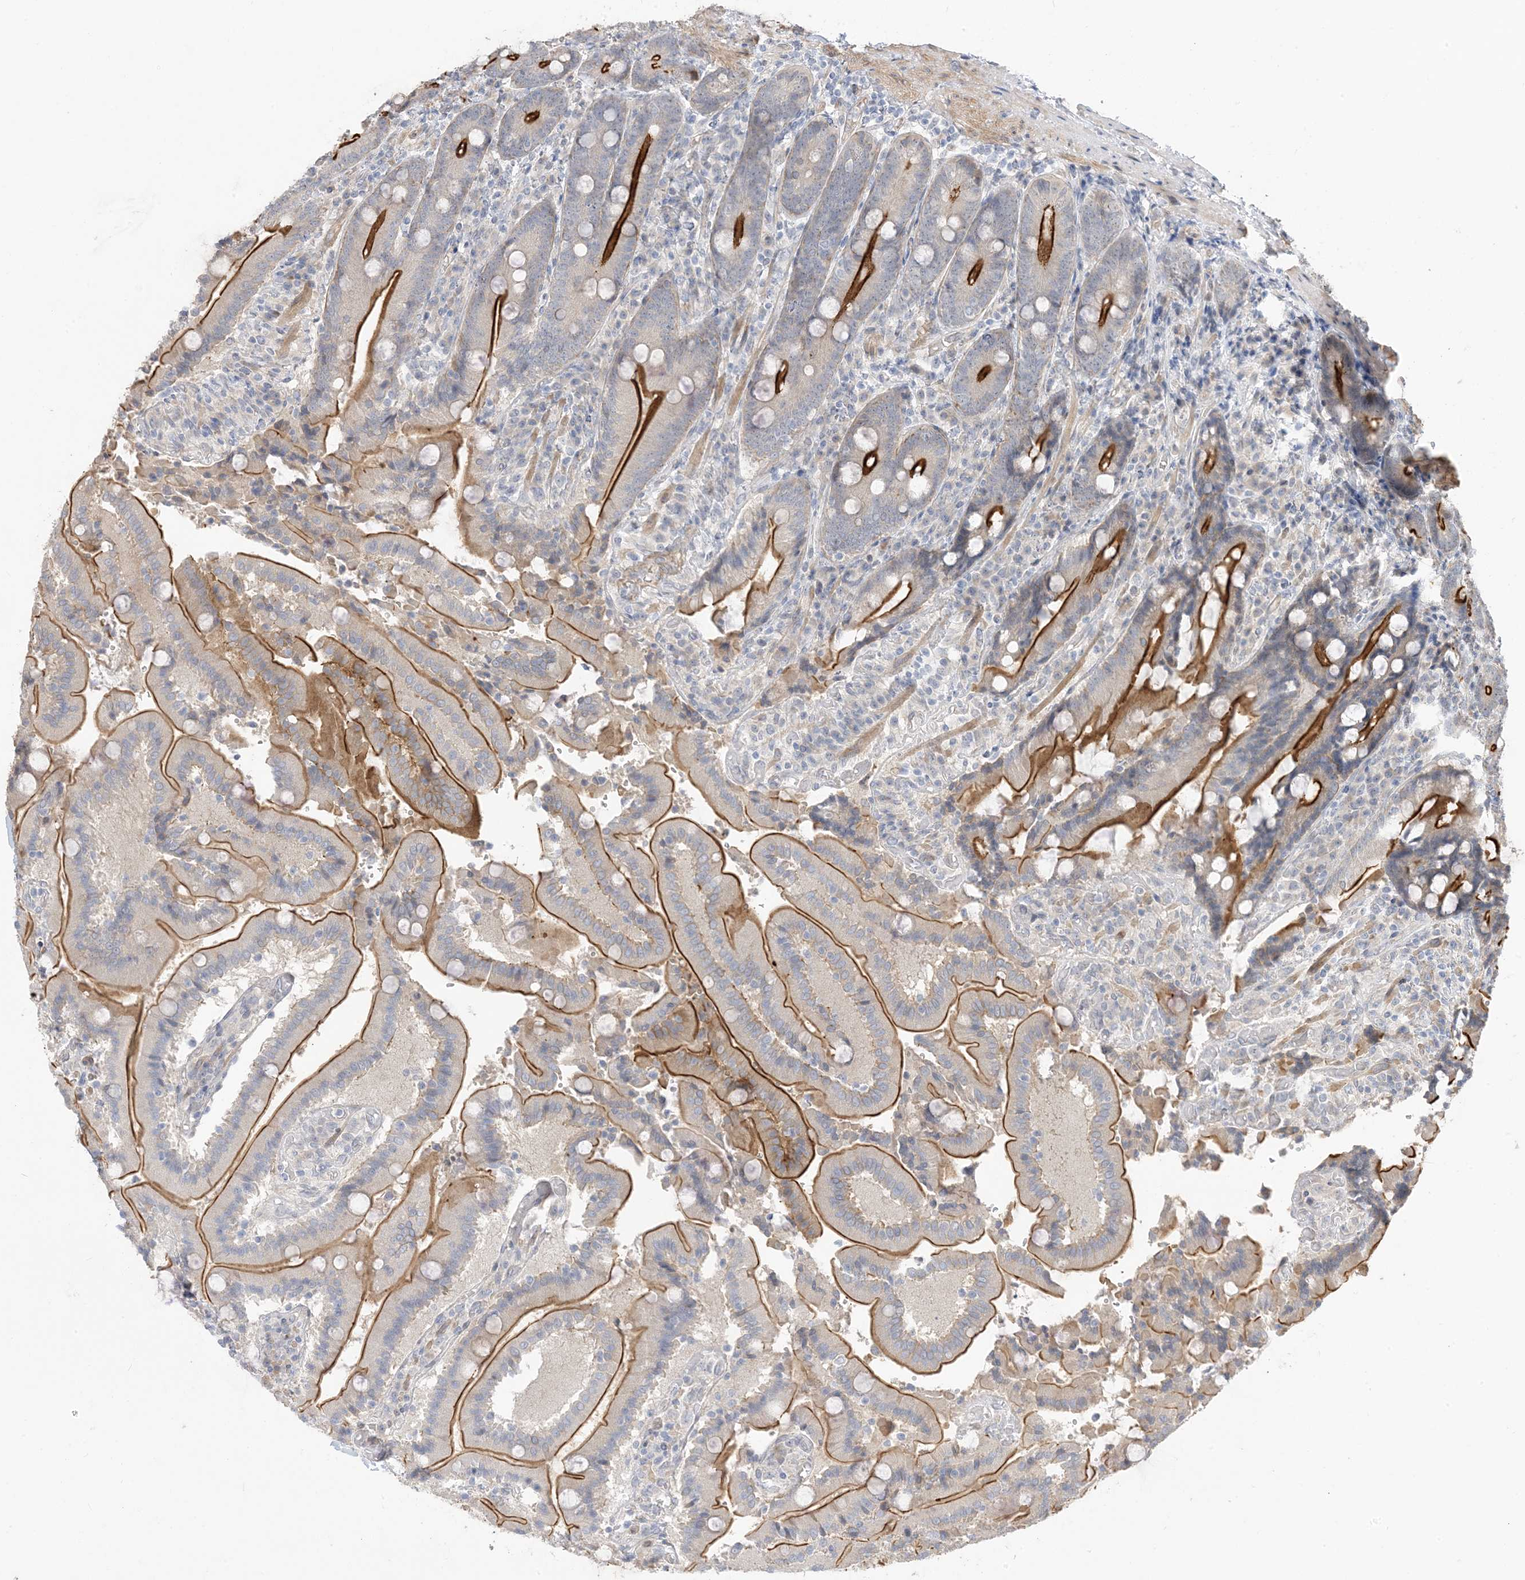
{"staining": {"intensity": "strong", "quantity": ">75%", "location": "cytoplasmic/membranous"}, "tissue": "duodenum", "cell_type": "Glandular cells", "image_type": "normal", "snomed": [{"axis": "morphology", "description": "Normal tissue, NOS"}, {"axis": "topography", "description": "Duodenum"}], "caption": "Normal duodenum shows strong cytoplasmic/membranous positivity in approximately >75% of glandular cells, visualized by immunohistochemistry.", "gene": "IL36B", "patient": {"sex": "female", "age": 62}}